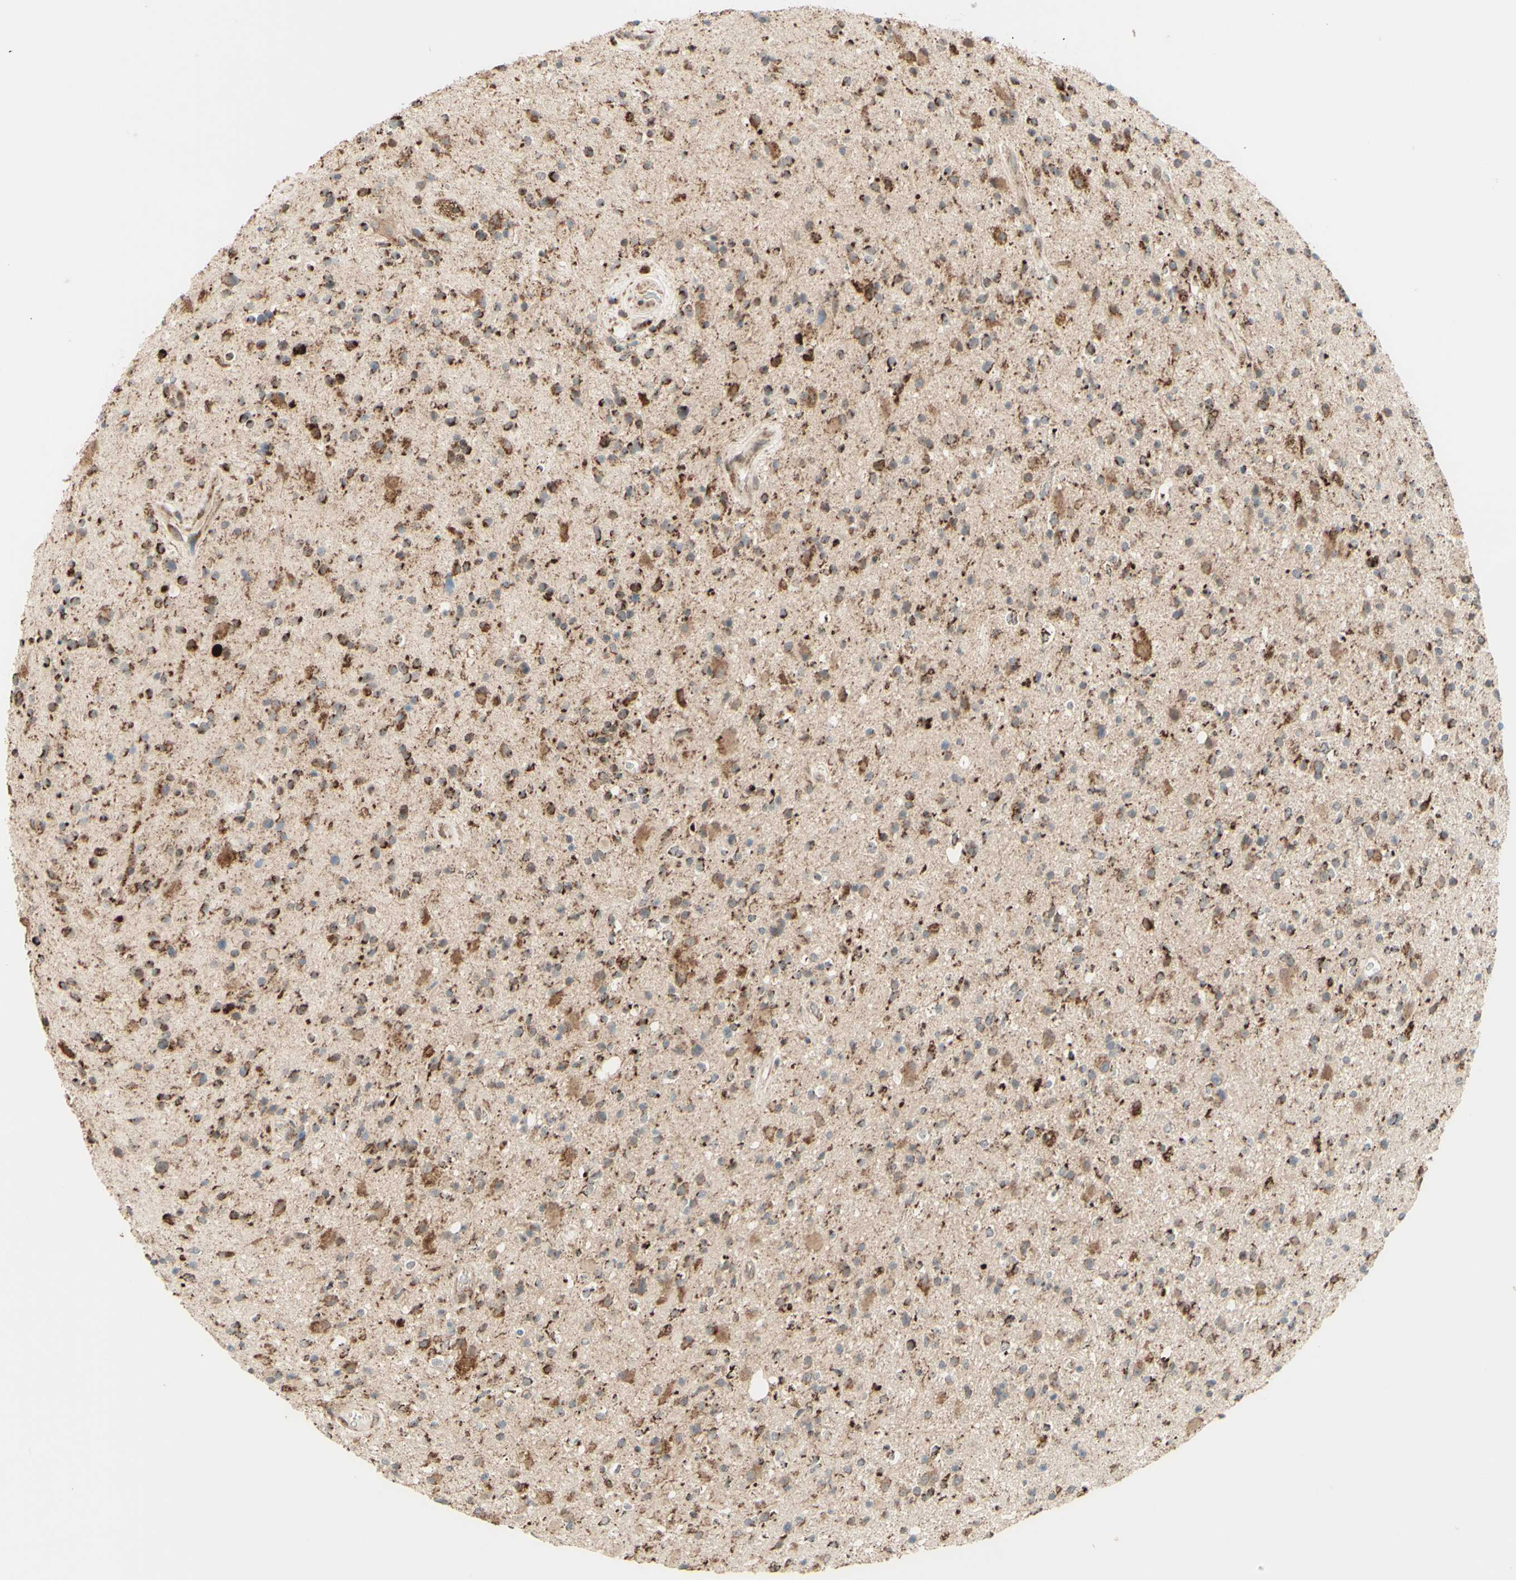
{"staining": {"intensity": "moderate", "quantity": ">75%", "location": "cytoplasmic/membranous"}, "tissue": "glioma", "cell_type": "Tumor cells", "image_type": "cancer", "snomed": [{"axis": "morphology", "description": "Glioma, malignant, High grade"}, {"axis": "topography", "description": "Brain"}], "caption": "Protein staining of glioma tissue displays moderate cytoplasmic/membranous staining in approximately >75% of tumor cells.", "gene": "DHRS3", "patient": {"sex": "male", "age": 33}}